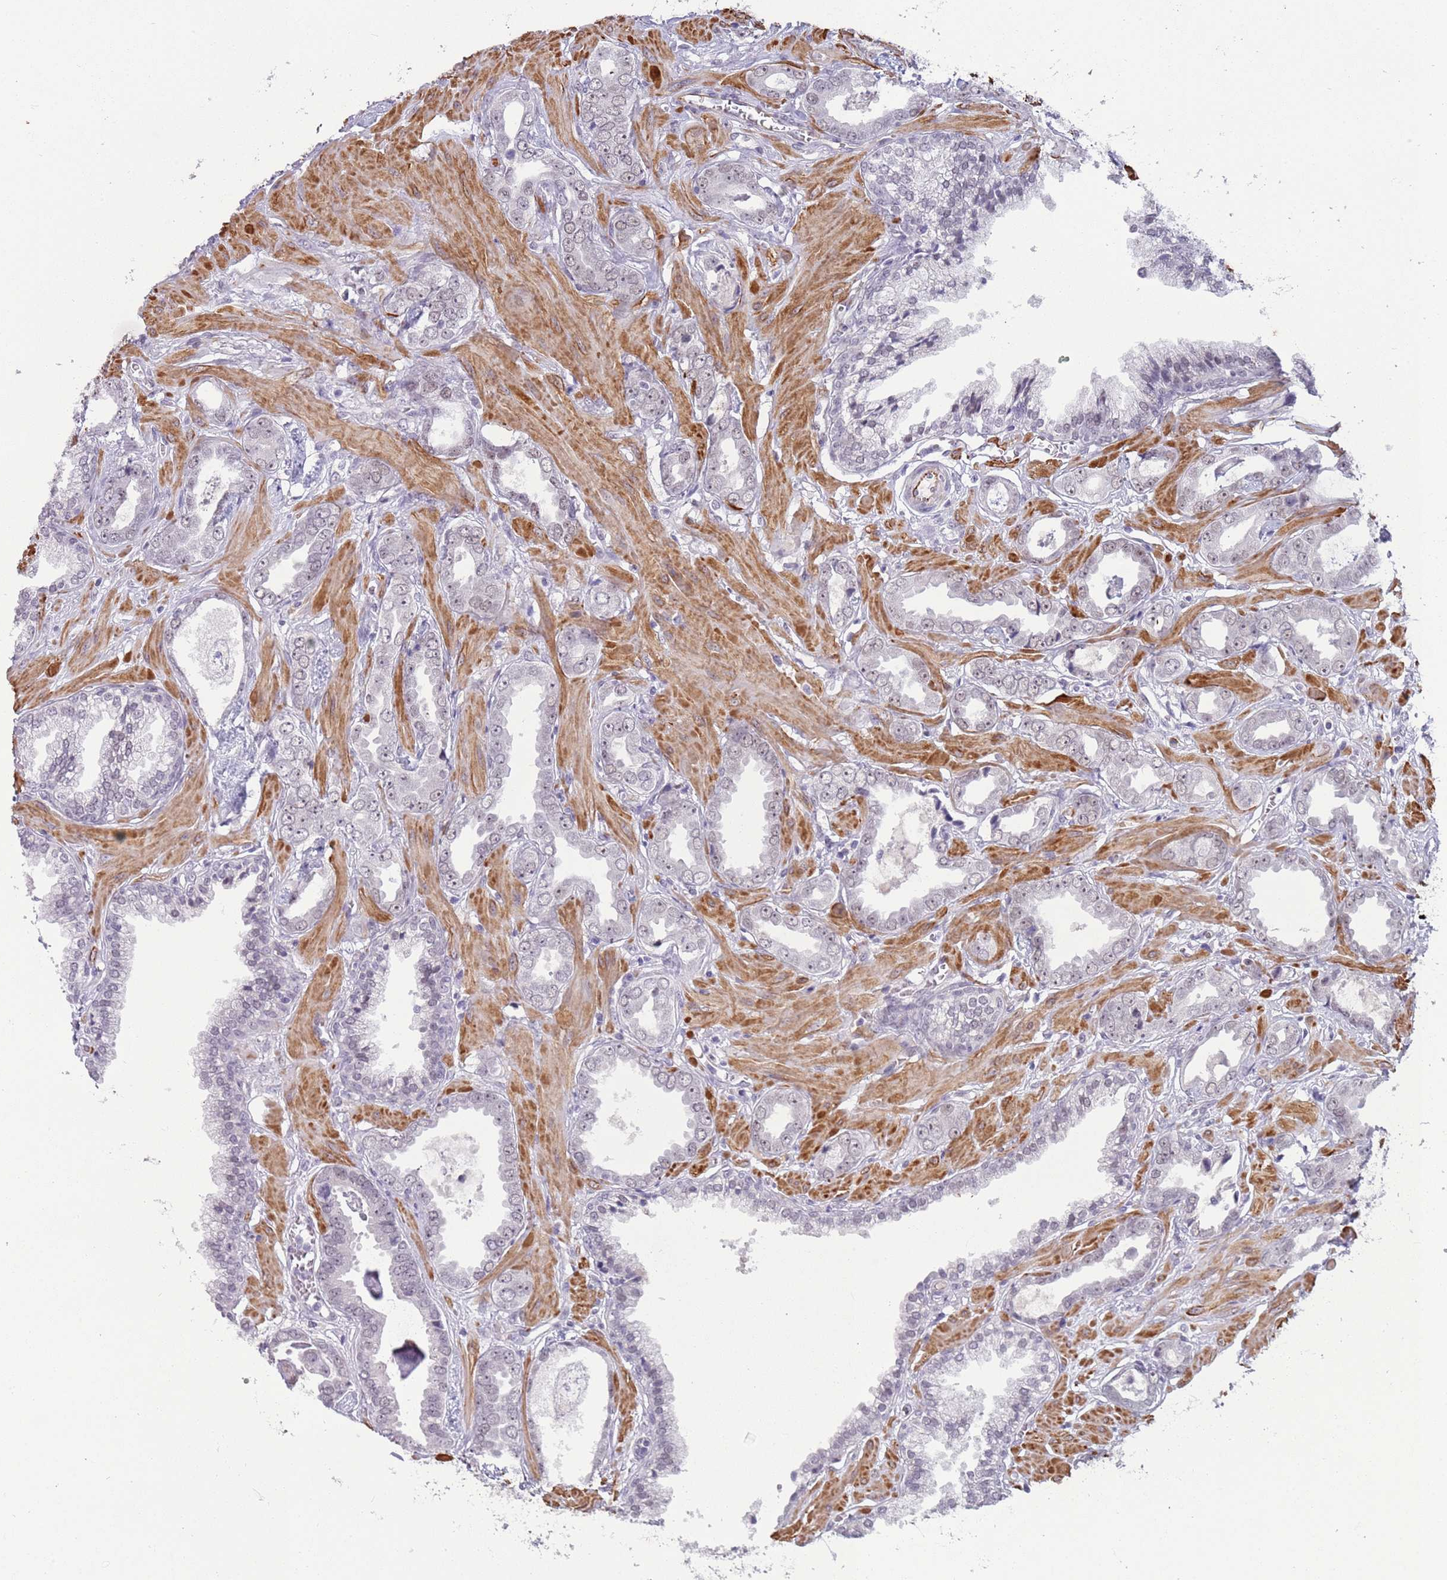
{"staining": {"intensity": "negative", "quantity": "none", "location": "none"}, "tissue": "prostate cancer", "cell_type": "Tumor cells", "image_type": "cancer", "snomed": [{"axis": "morphology", "description": "Adenocarcinoma, Low grade"}, {"axis": "topography", "description": "Prostate"}], "caption": "Prostate cancer was stained to show a protein in brown. There is no significant expression in tumor cells.", "gene": "NBPF3", "patient": {"sex": "male", "age": 60}}